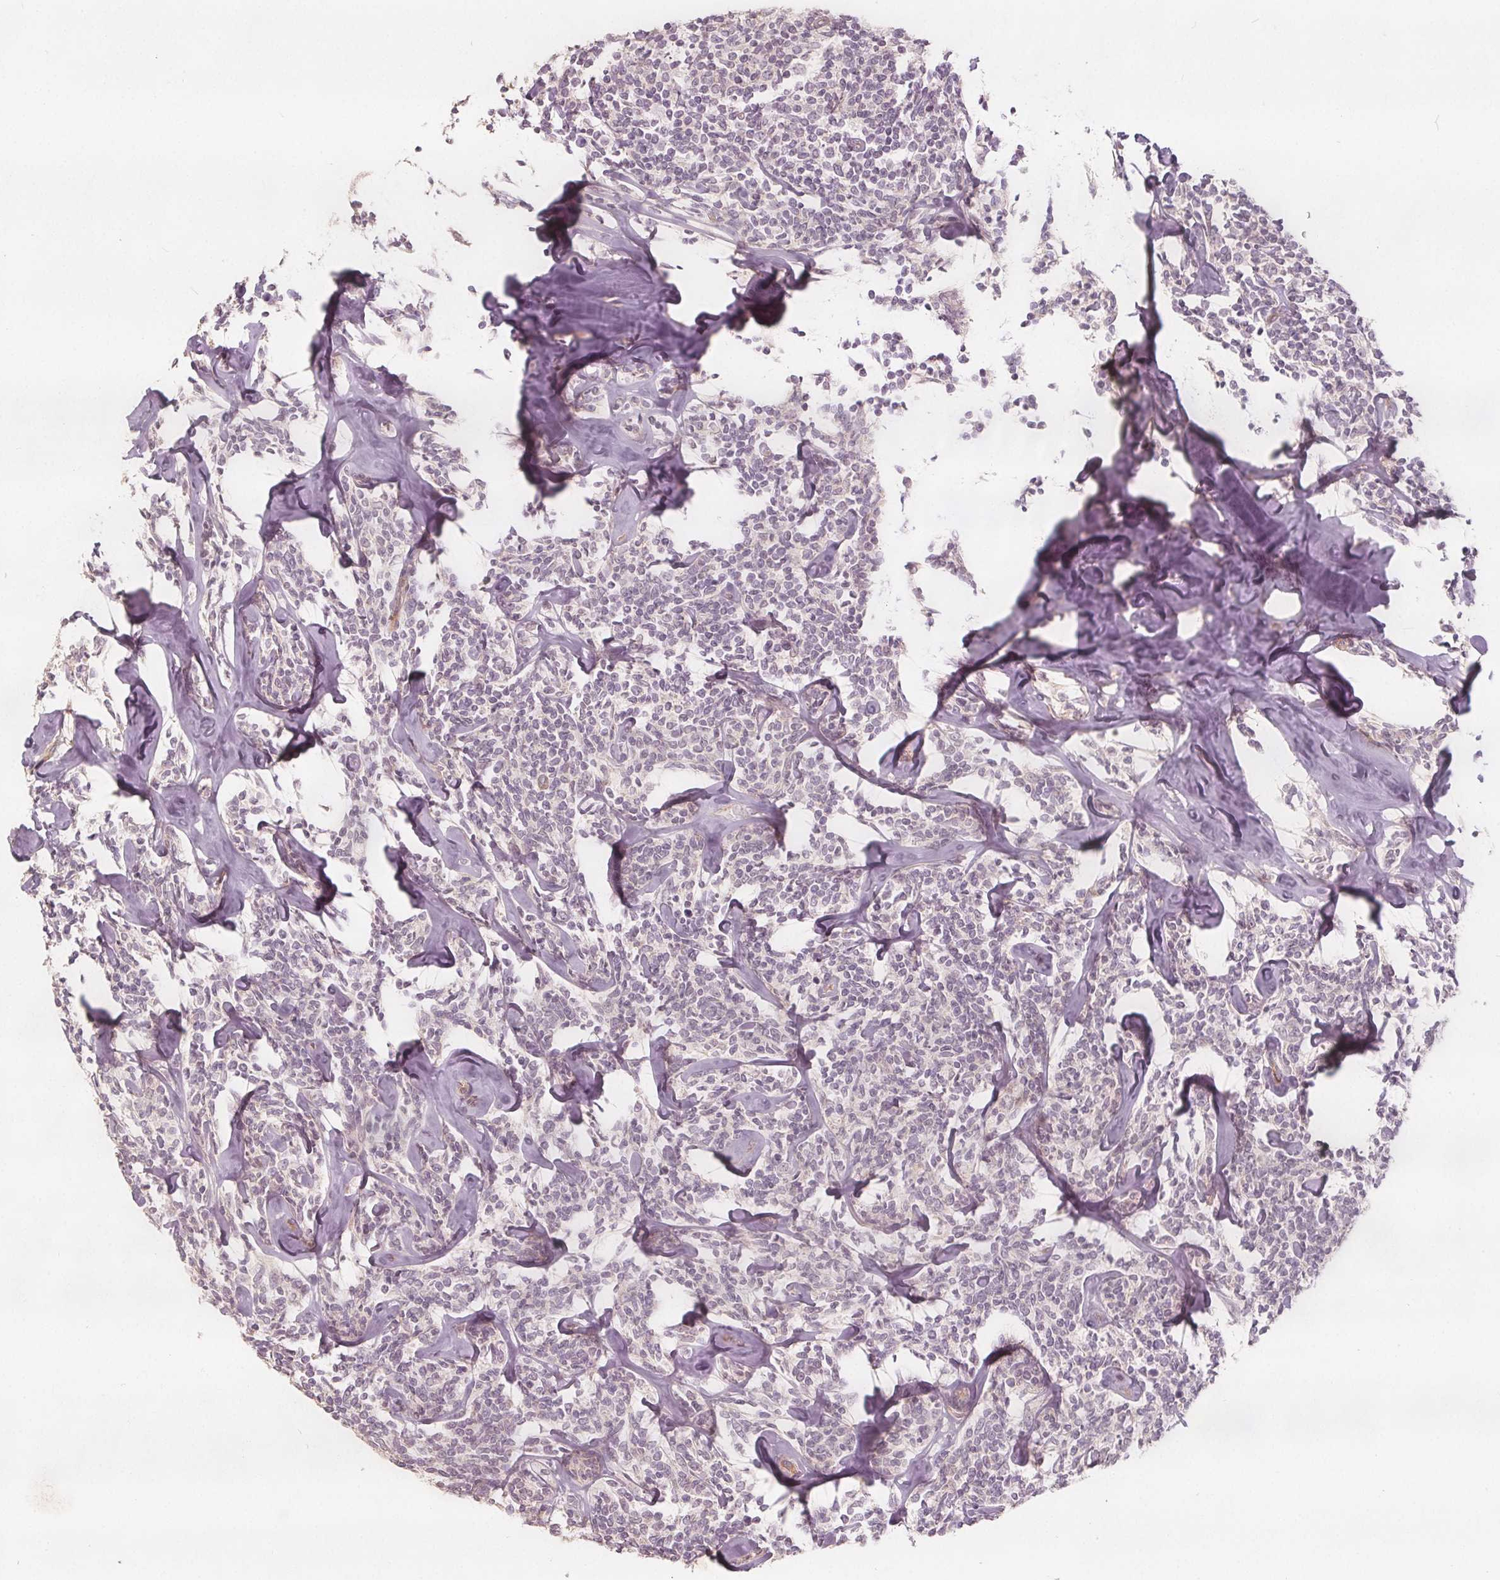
{"staining": {"intensity": "negative", "quantity": "none", "location": "none"}, "tissue": "lymphoma", "cell_type": "Tumor cells", "image_type": "cancer", "snomed": [{"axis": "morphology", "description": "Malignant lymphoma, non-Hodgkin's type, Low grade"}, {"axis": "topography", "description": "Lymph node"}], "caption": "This photomicrograph is of low-grade malignant lymphoma, non-Hodgkin's type stained with IHC to label a protein in brown with the nuclei are counter-stained blue. There is no positivity in tumor cells.", "gene": "PTPRT", "patient": {"sex": "female", "age": 56}}